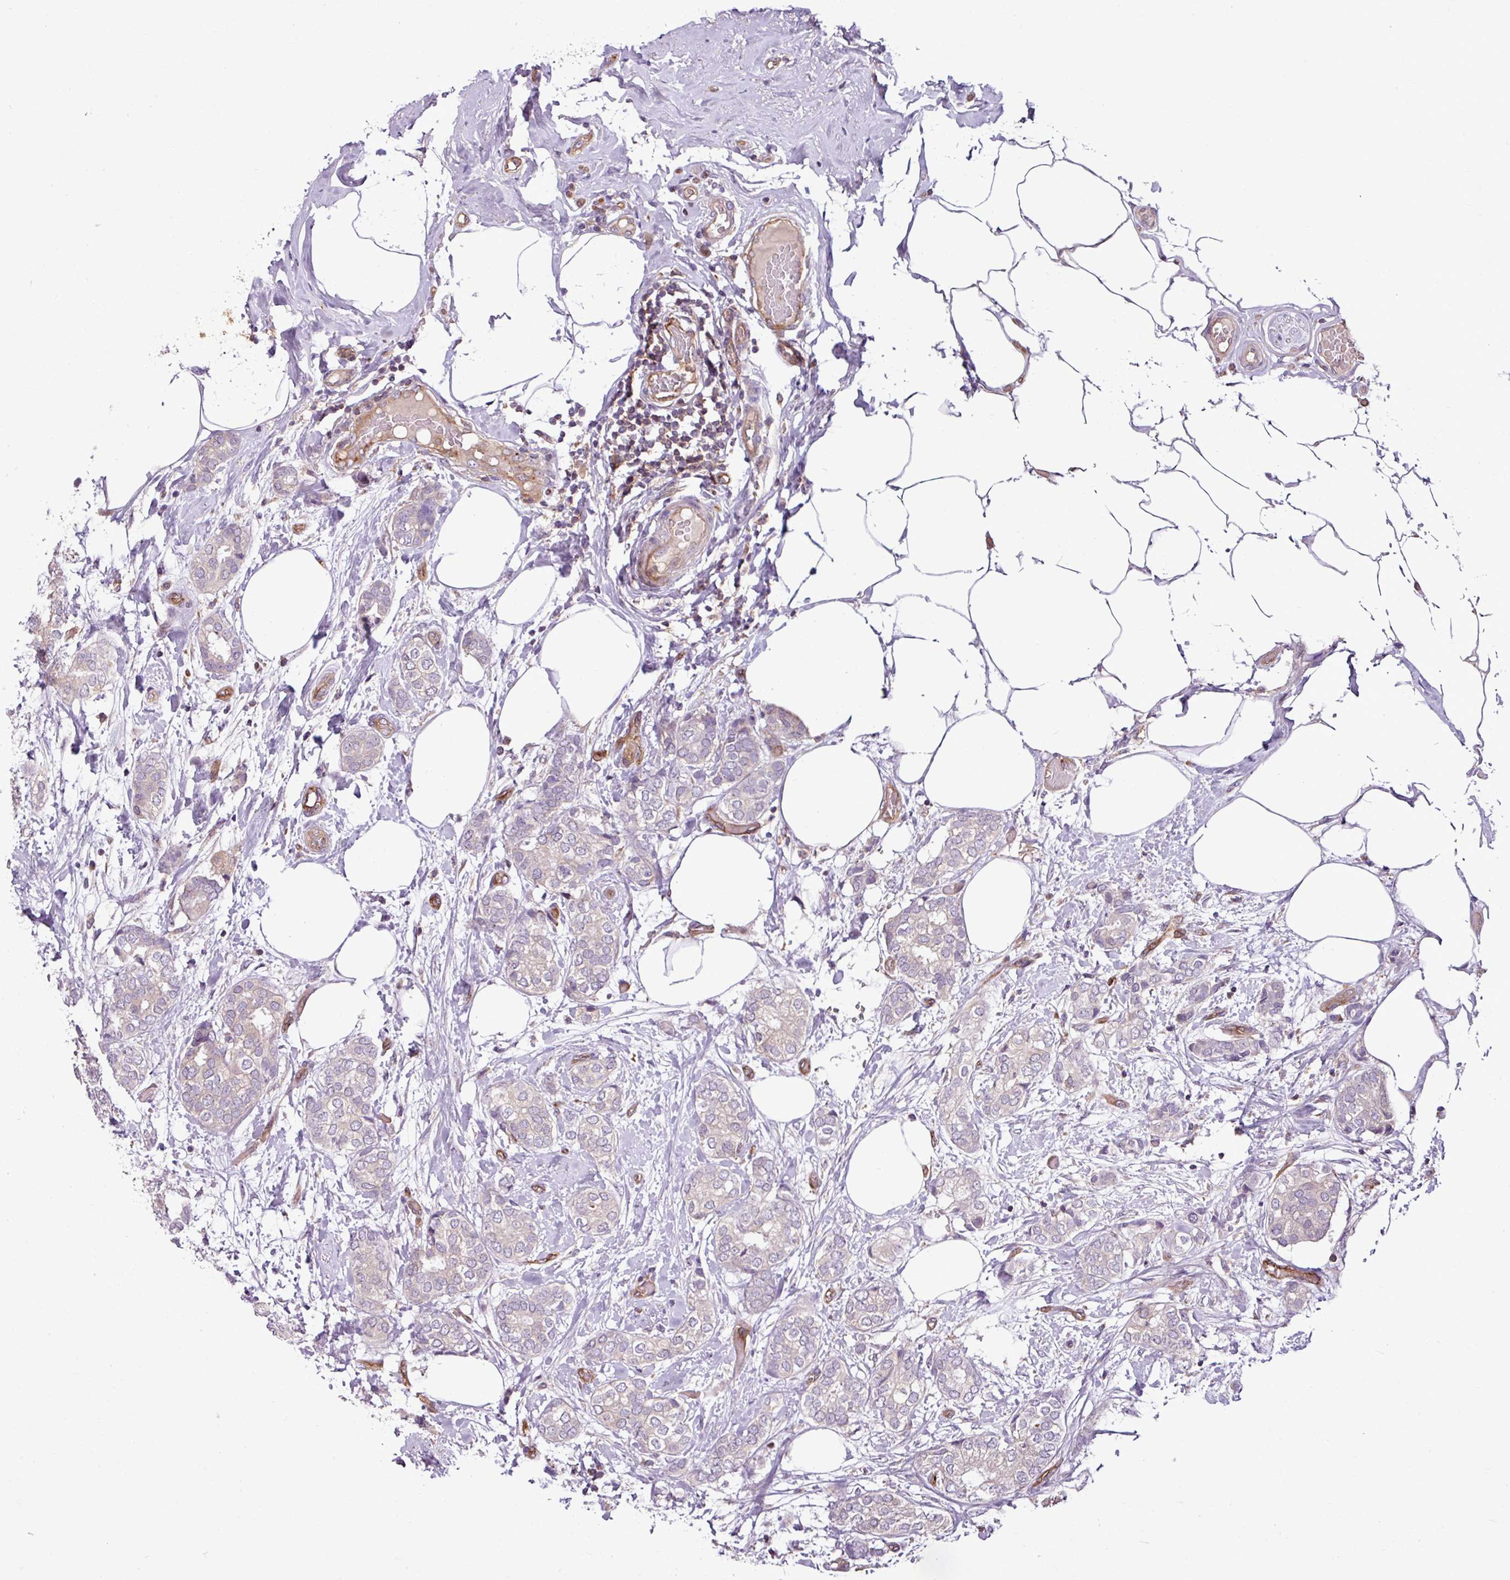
{"staining": {"intensity": "negative", "quantity": "none", "location": "none"}, "tissue": "breast cancer", "cell_type": "Tumor cells", "image_type": "cancer", "snomed": [{"axis": "morphology", "description": "Duct carcinoma"}, {"axis": "topography", "description": "Breast"}], "caption": "The immunohistochemistry (IHC) photomicrograph has no significant staining in tumor cells of breast intraductal carcinoma tissue.", "gene": "ZNF106", "patient": {"sex": "female", "age": 73}}